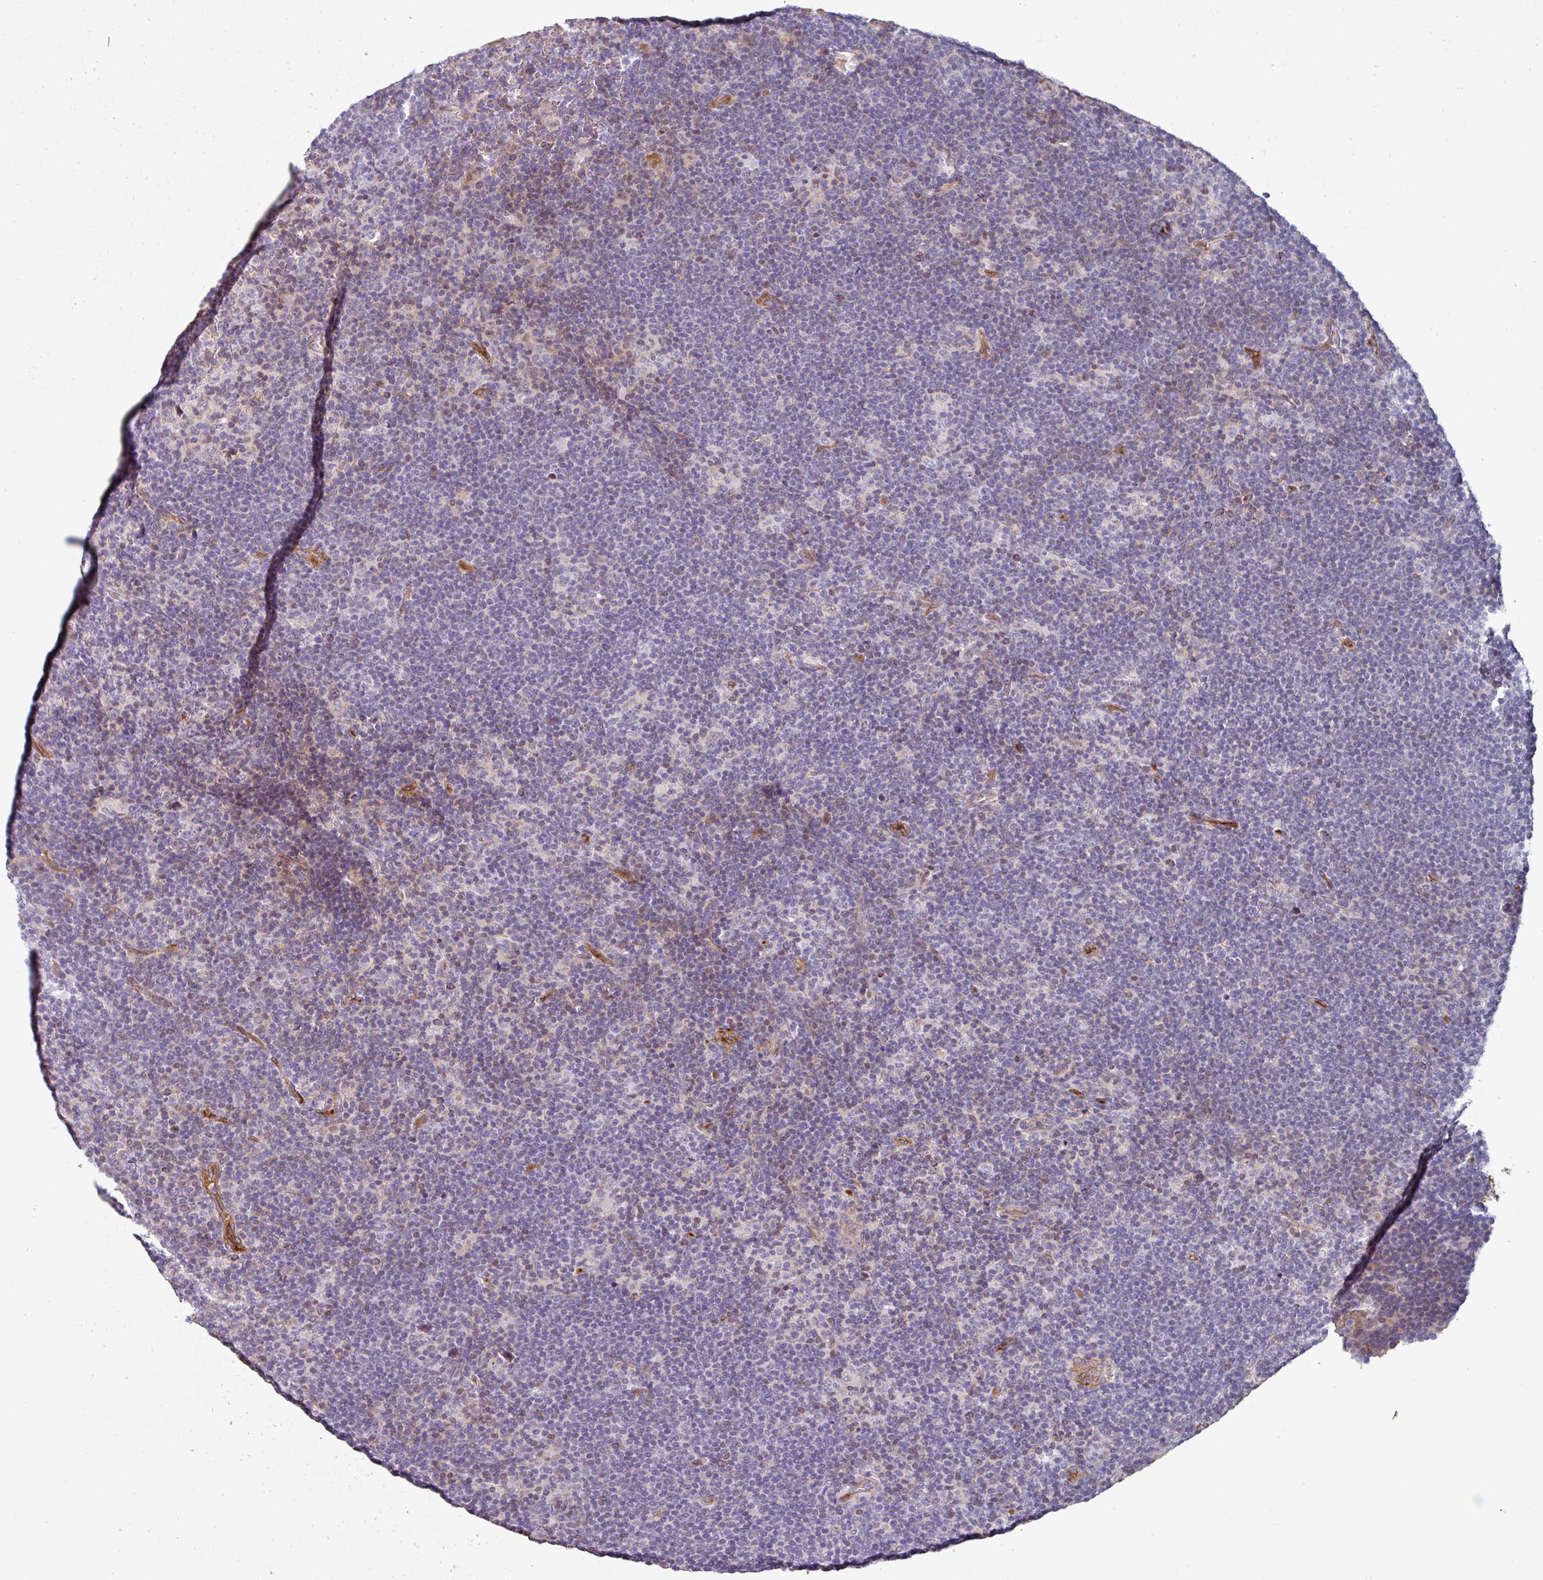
{"staining": {"intensity": "negative", "quantity": "none", "location": "none"}, "tissue": "lymphoma", "cell_type": "Tumor cells", "image_type": "cancer", "snomed": [{"axis": "morphology", "description": "Hodgkin's disease, NOS"}, {"axis": "topography", "description": "Lymph node"}], "caption": "Human Hodgkin's disease stained for a protein using immunohistochemistry (IHC) shows no positivity in tumor cells.", "gene": "BEND5", "patient": {"sex": "female", "age": 57}}